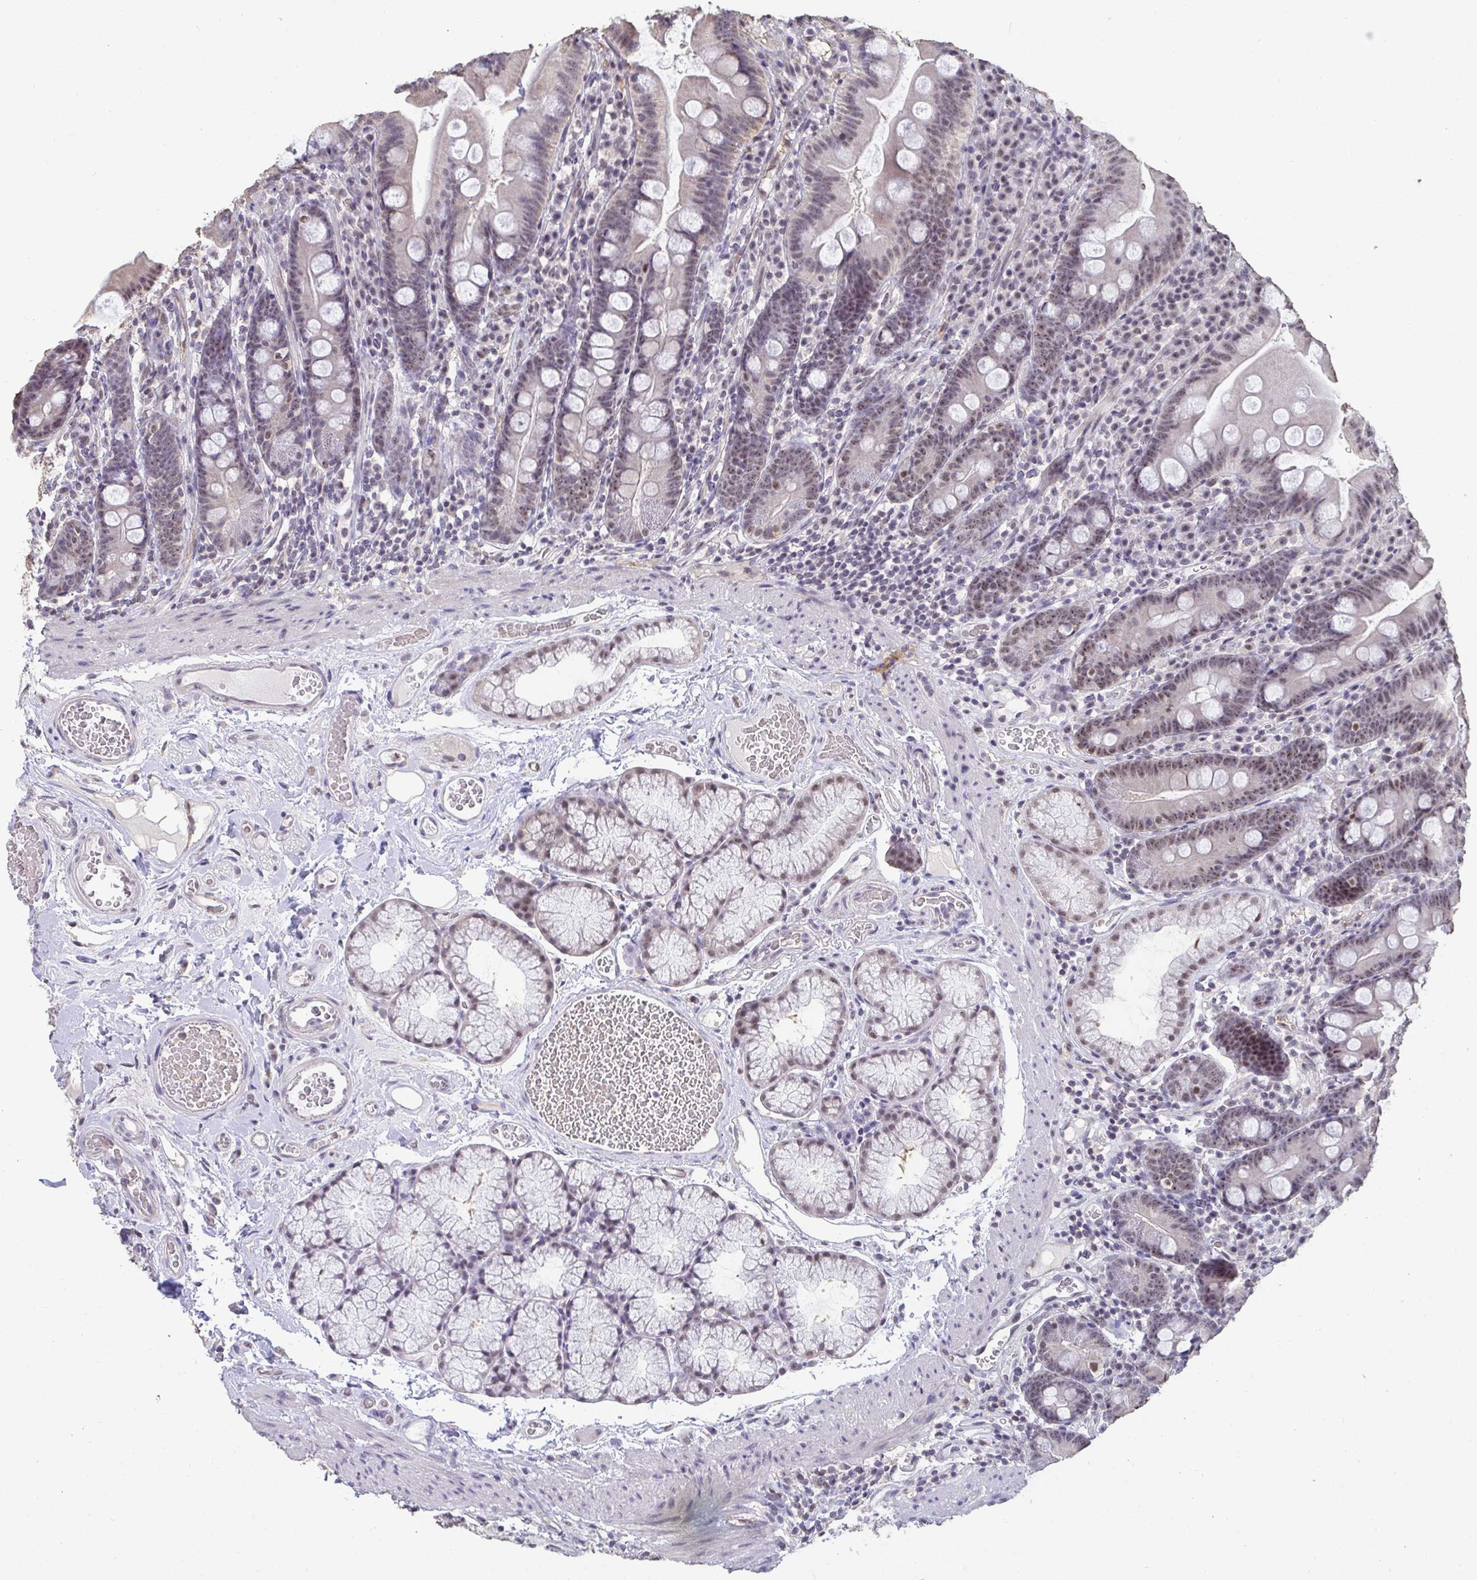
{"staining": {"intensity": "weak", "quantity": ">75%", "location": "cytoplasmic/membranous,nuclear"}, "tissue": "duodenum", "cell_type": "Glandular cells", "image_type": "normal", "snomed": [{"axis": "morphology", "description": "Normal tissue, NOS"}, {"axis": "topography", "description": "Duodenum"}], "caption": "Brown immunohistochemical staining in benign human duodenum demonstrates weak cytoplasmic/membranous,nuclear positivity in approximately >75% of glandular cells. (IHC, brightfield microscopy, high magnification).", "gene": "SENP3", "patient": {"sex": "female", "age": 67}}